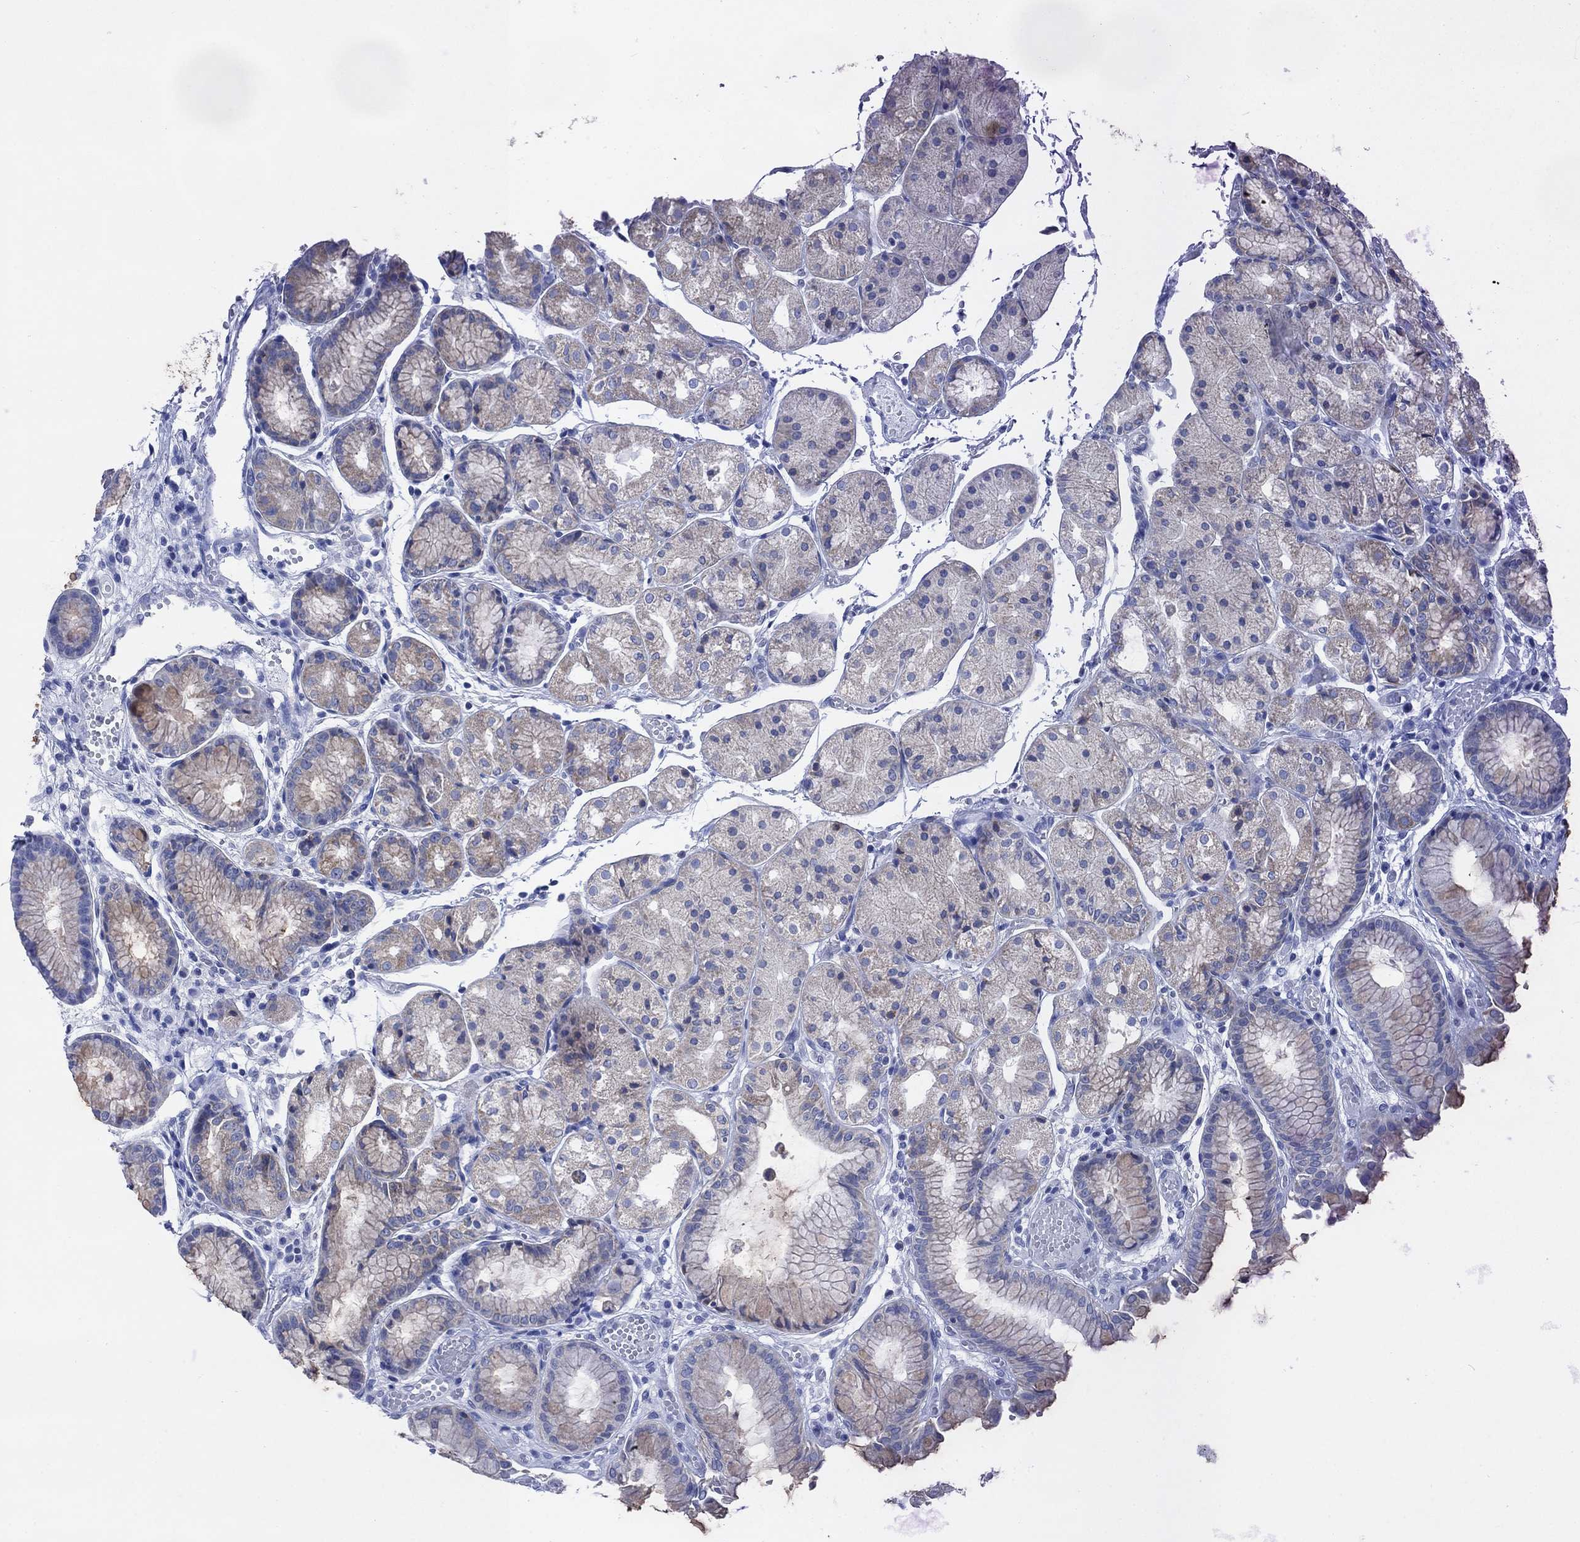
{"staining": {"intensity": "weak", "quantity": "<25%", "location": "cytoplasmic/membranous"}, "tissue": "stomach", "cell_type": "Glandular cells", "image_type": "normal", "snomed": [{"axis": "morphology", "description": "Normal tissue, NOS"}, {"axis": "topography", "description": "Stomach, upper"}], "caption": "Photomicrograph shows no significant protein positivity in glandular cells of normal stomach. (DAB immunohistochemistry (IHC) with hematoxylin counter stain).", "gene": "SCCPDH", "patient": {"sex": "male", "age": 72}}